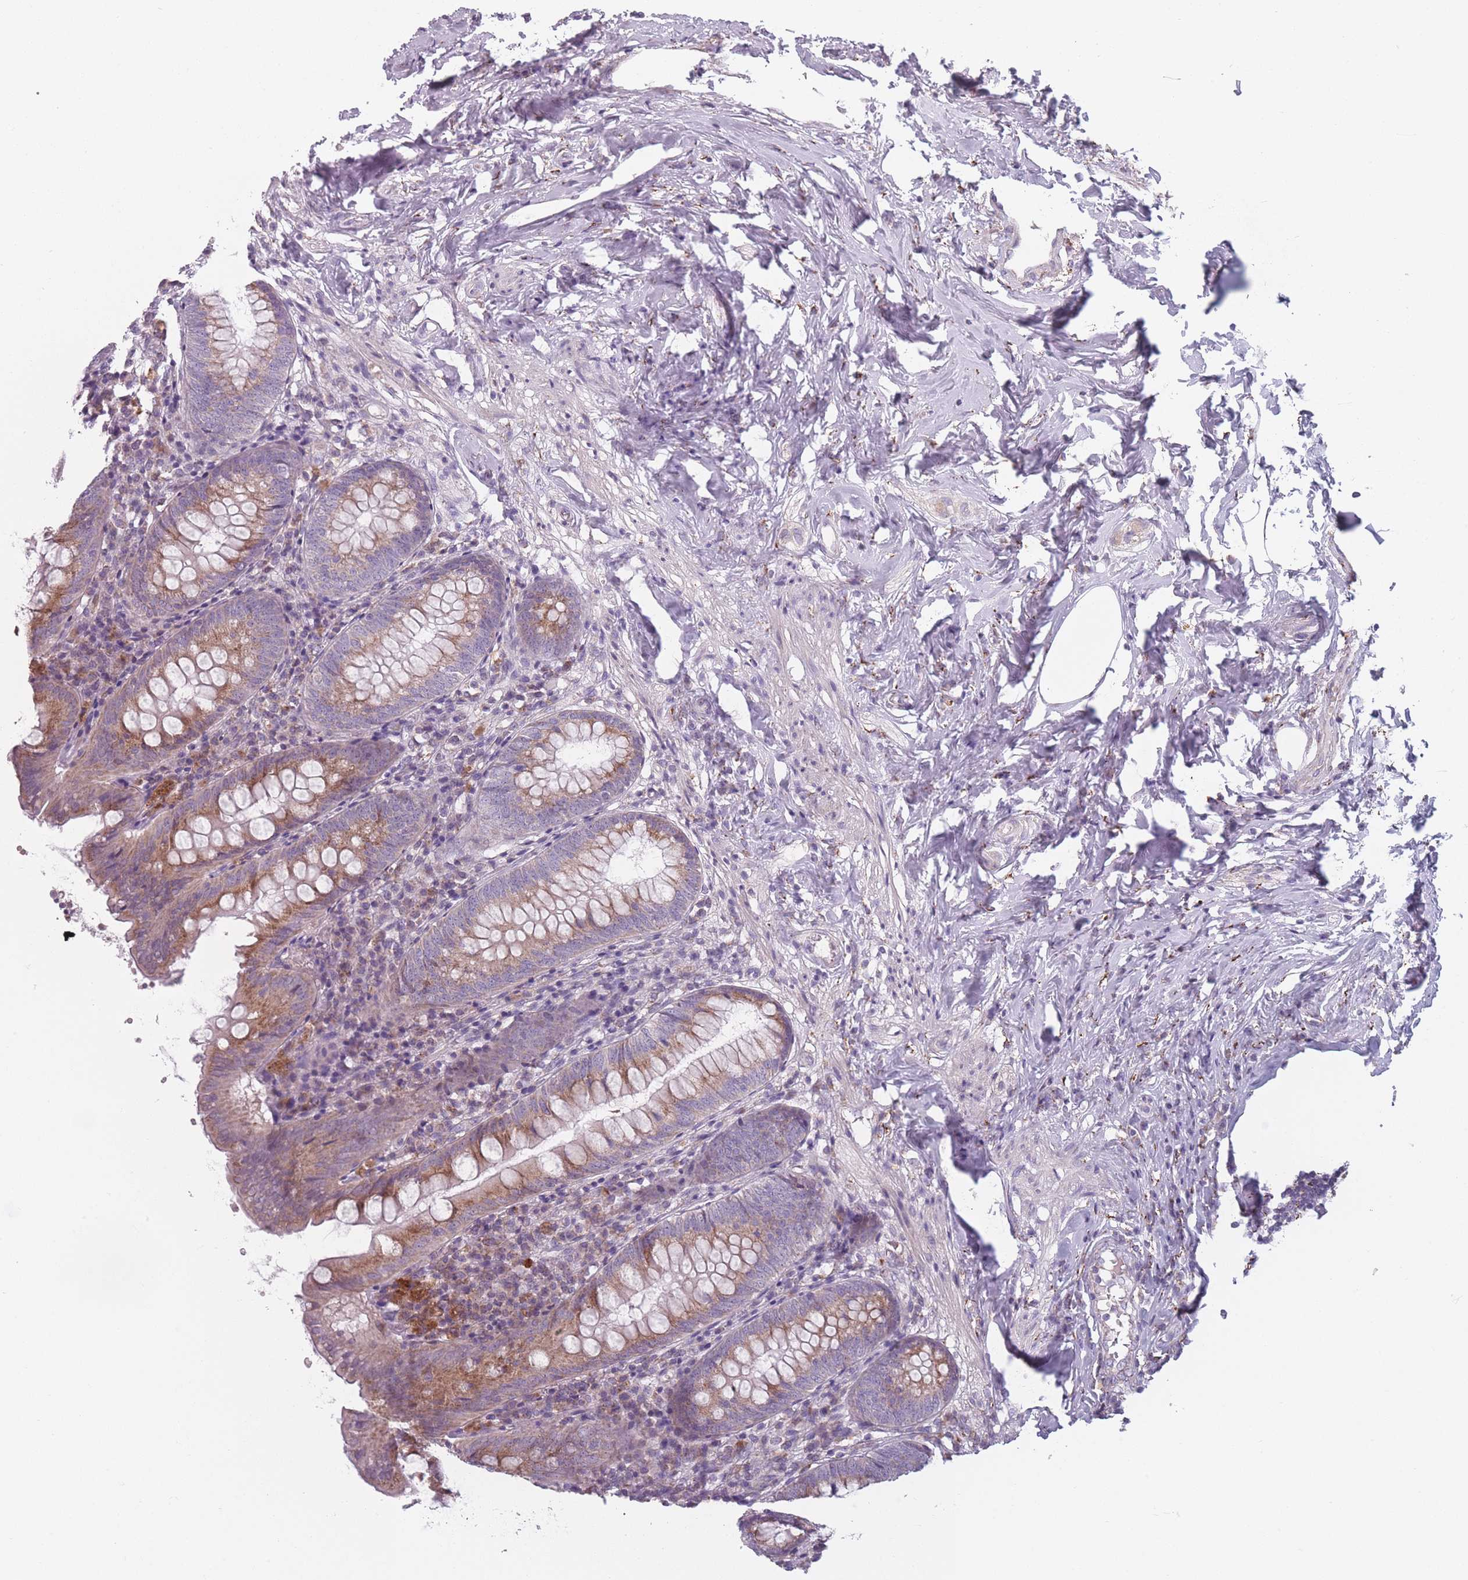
{"staining": {"intensity": "moderate", "quantity": ">75%", "location": "cytoplasmic/membranous"}, "tissue": "appendix", "cell_type": "Glandular cells", "image_type": "normal", "snomed": [{"axis": "morphology", "description": "Normal tissue, NOS"}, {"axis": "topography", "description": "Appendix"}], "caption": "This is a micrograph of immunohistochemistry staining of normal appendix, which shows moderate positivity in the cytoplasmic/membranous of glandular cells.", "gene": "PEX11B", "patient": {"sex": "female", "age": 54}}